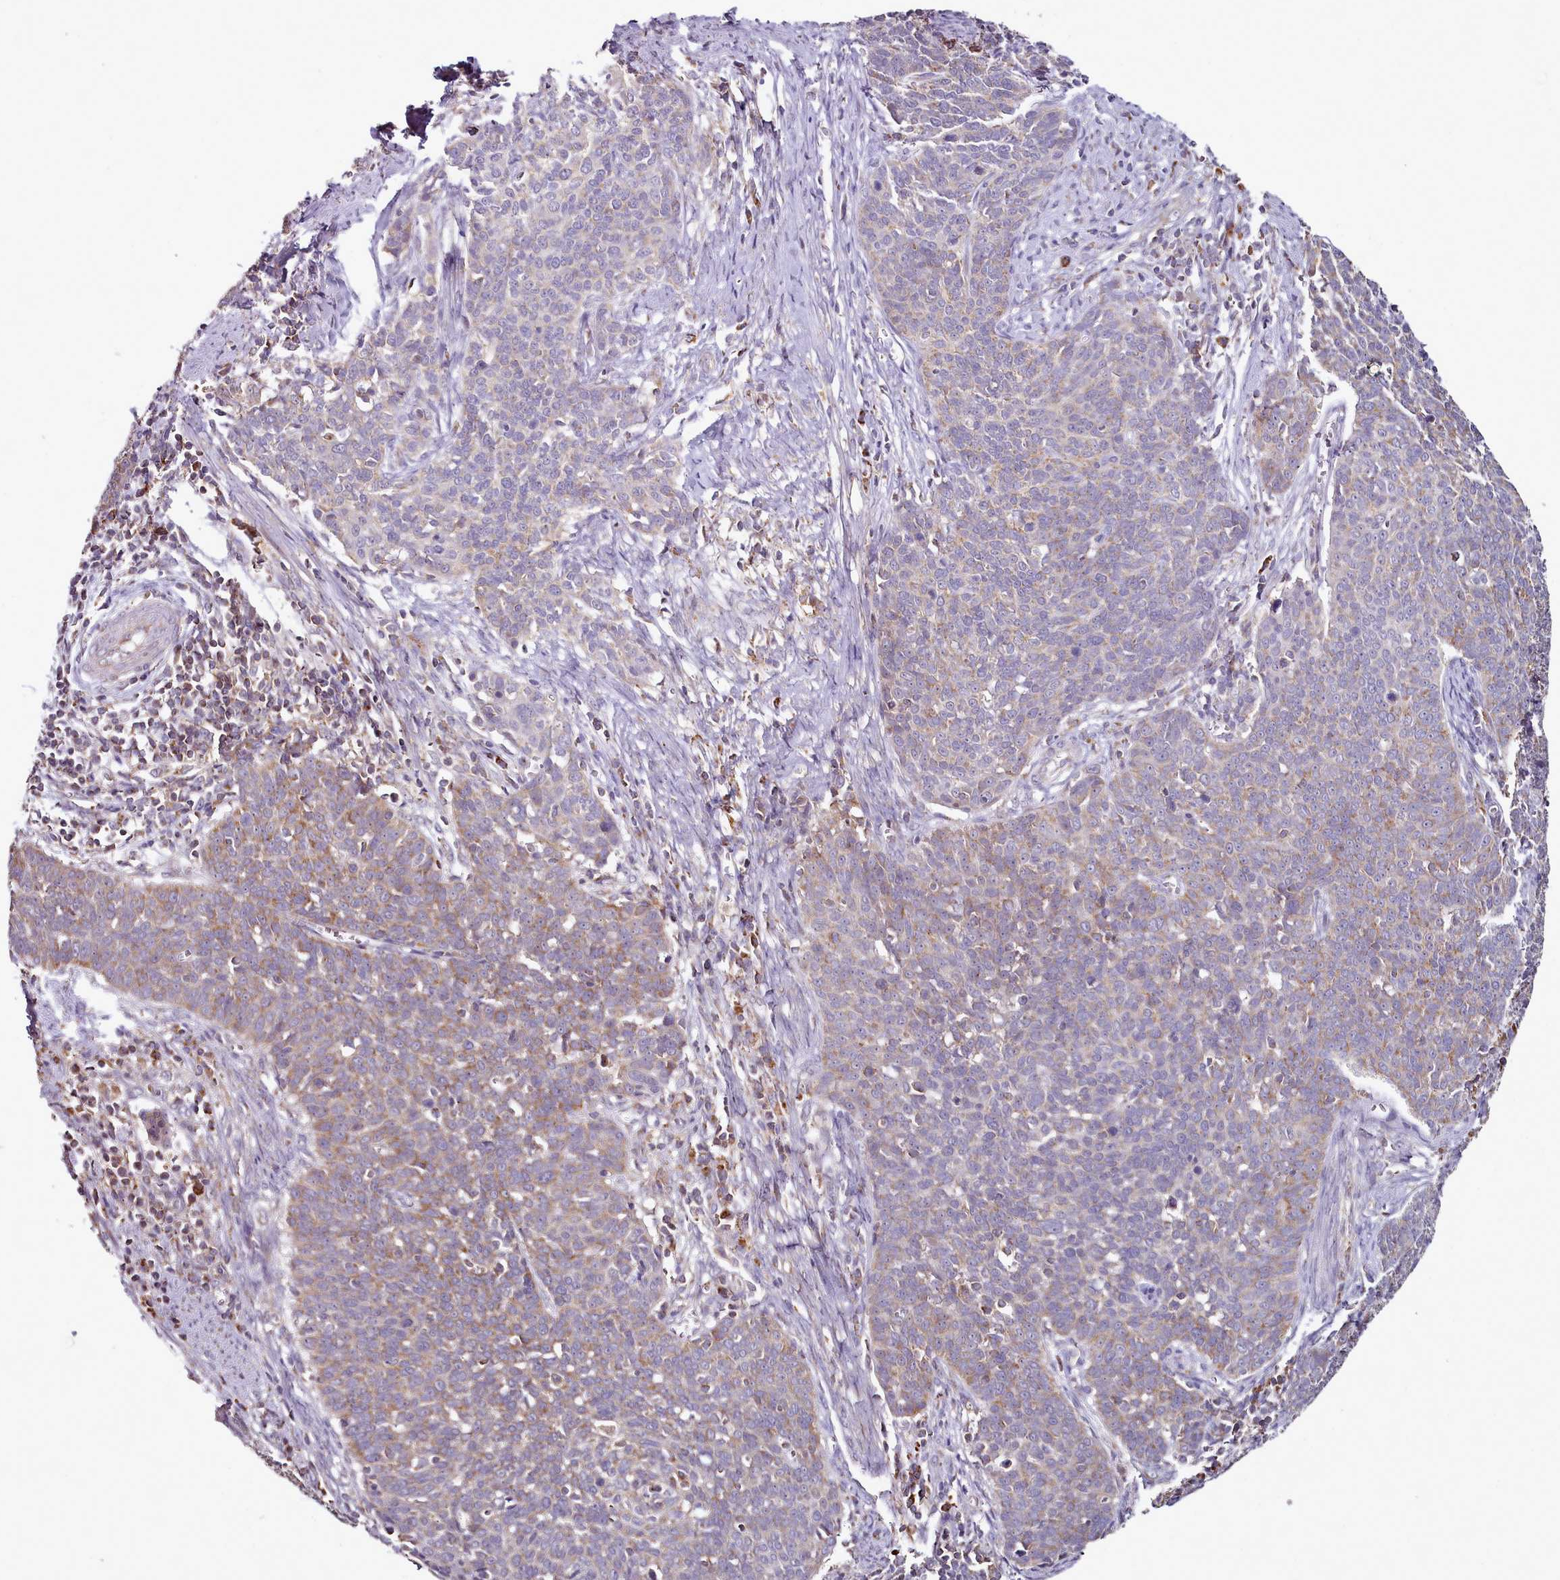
{"staining": {"intensity": "weak", "quantity": "<25%", "location": "cytoplasmic/membranous"}, "tissue": "cervical cancer", "cell_type": "Tumor cells", "image_type": "cancer", "snomed": [{"axis": "morphology", "description": "Squamous cell carcinoma, NOS"}, {"axis": "topography", "description": "Cervix"}], "caption": "Immunohistochemical staining of human cervical squamous cell carcinoma shows no significant positivity in tumor cells.", "gene": "ACSS1", "patient": {"sex": "female", "age": 39}}